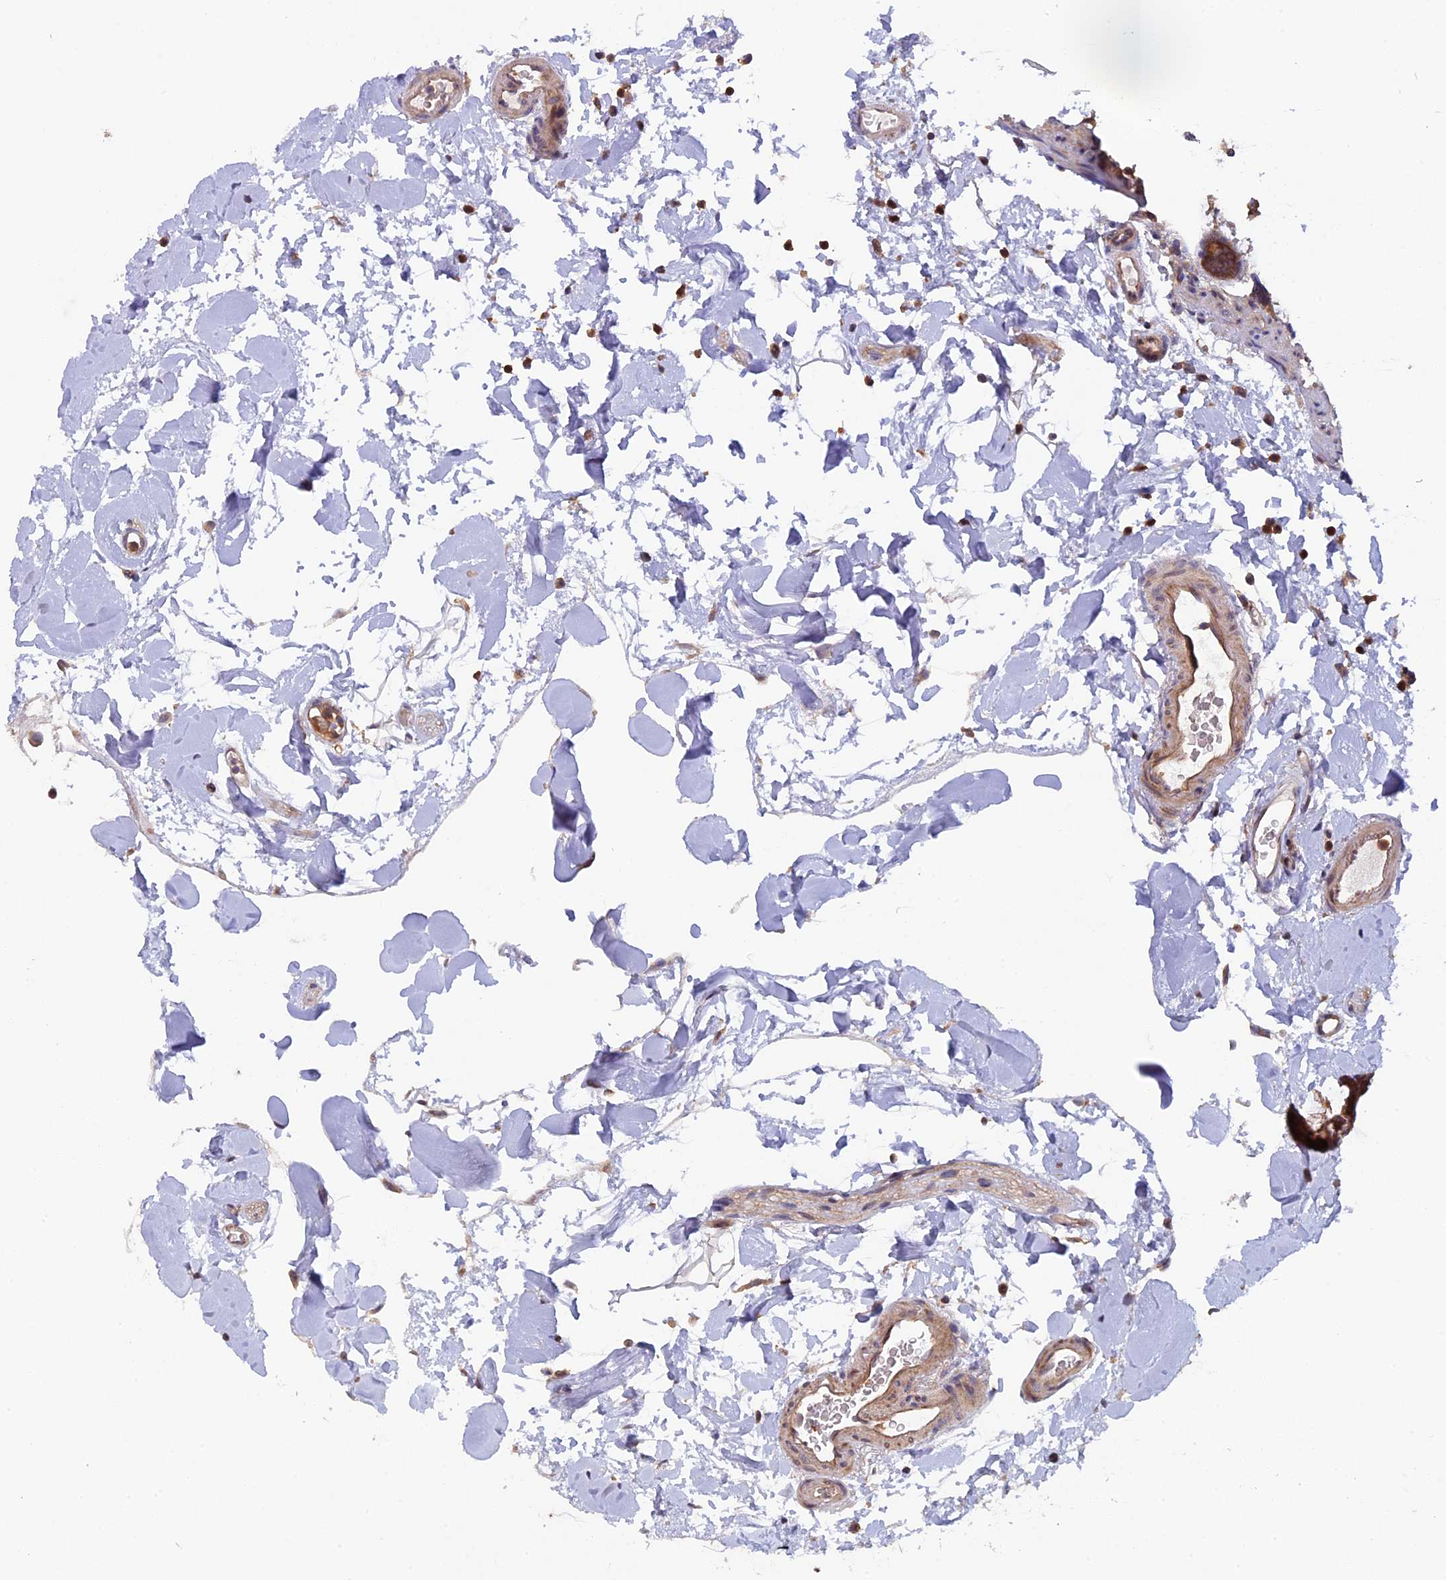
{"staining": {"intensity": "moderate", "quantity": ">75%", "location": "cytoplasmic/membranous"}, "tissue": "colon", "cell_type": "Endothelial cells", "image_type": "normal", "snomed": [{"axis": "morphology", "description": "Normal tissue, NOS"}, {"axis": "topography", "description": "Colon"}], "caption": "The photomicrograph displays staining of unremarkable colon, revealing moderate cytoplasmic/membranous protein positivity (brown color) within endothelial cells. Nuclei are stained in blue.", "gene": "FERMT1", "patient": {"sex": "male", "age": 75}}